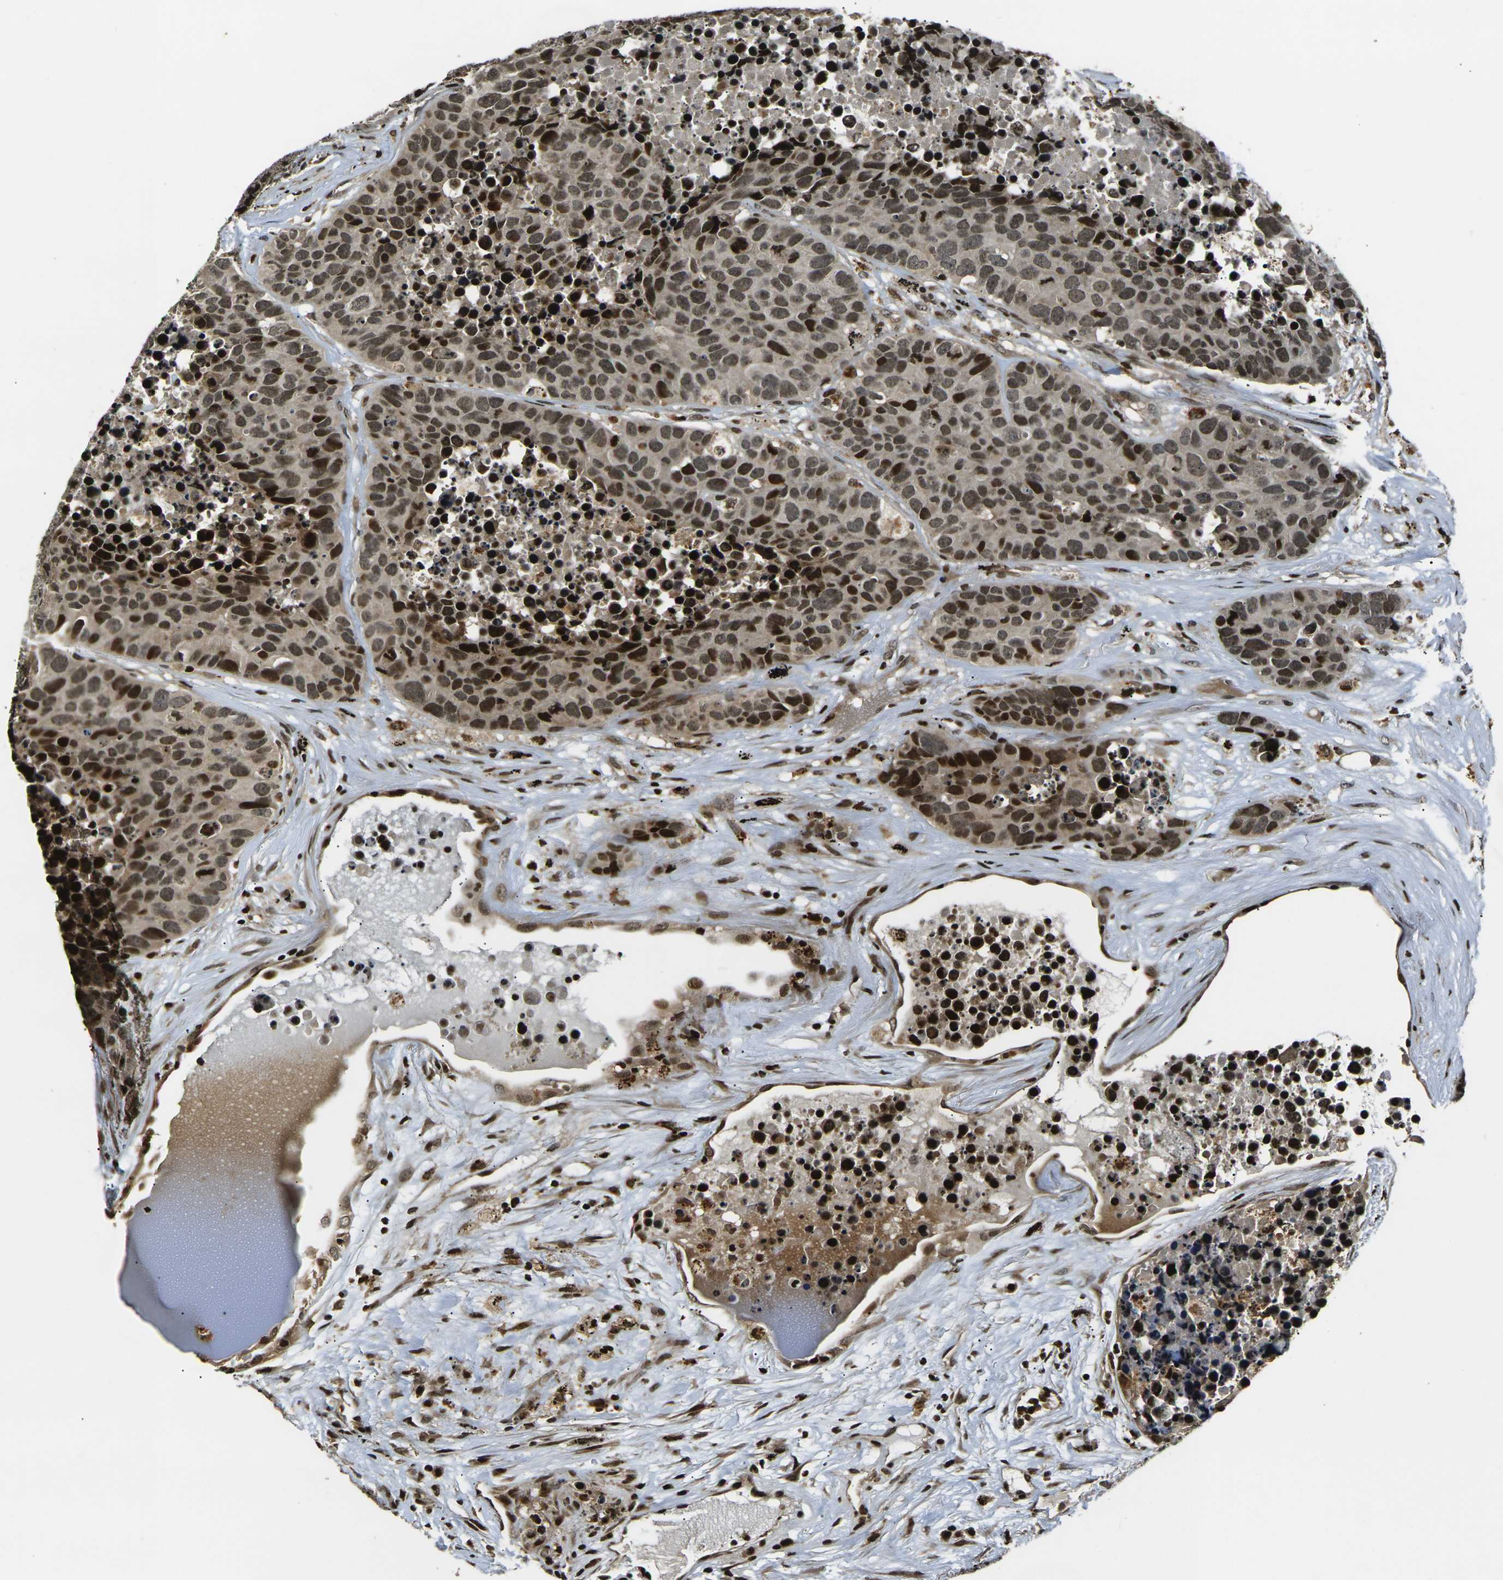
{"staining": {"intensity": "moderate", "quantity": ">75%", "location": "nuclear"}, "tissue": "carcinoid", "cell_type": "Tumor cells", "image_type": "cancer", "snomed": [{"axis": "morphology", "description": "Carcinoid, malignant, NOS"}, {"axis": "topography", "description": "Lung"}], "caption": "Moderate nuclear positivity for a protein is appreciated in approximately >75% of tumor cells of carcinoid using IHC.", "gene": "ACTL6A", "patient": {"sex": "male", "age": 60}}